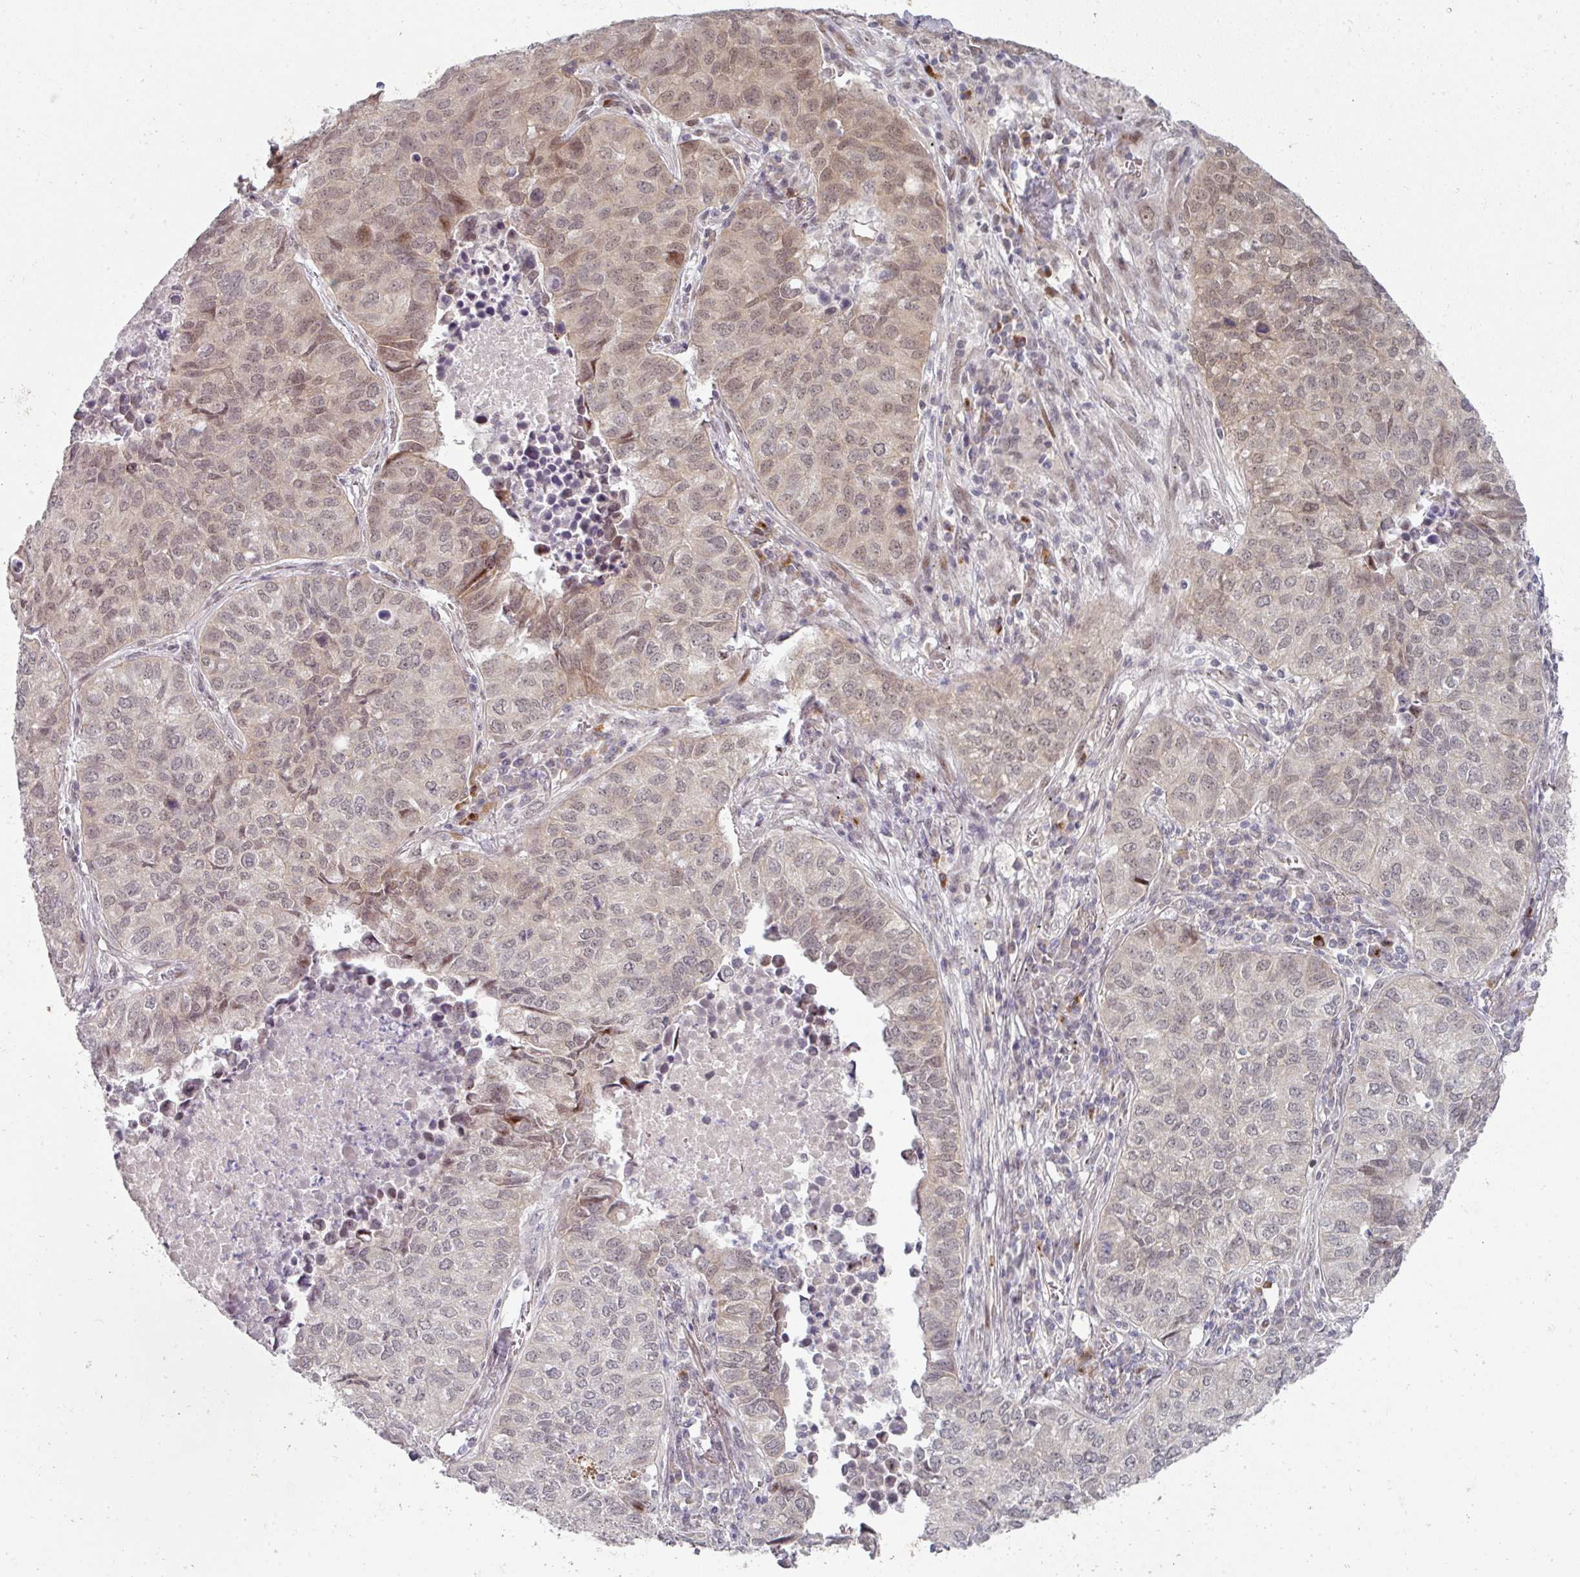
{"staining": {"intensity": "weak", "quantity": "<25%", "location": "cytoplasmic/membranous,nuclear"}, "tissue": "lung cancer", "cell_type": "Tumor cells", "image_type": "cancer", "snomed": [{"axis": "morphology", "description": "Adenocarcinoma, NOS"}, {"axis": "topography", "description": "Lung"}], "caption": "This is a image of immunohistochemistry staining of lung cancer (adenocarcinoma), which shows no expression in tumor cells.", "gene": "TMCC1", "patient": {"sex": "female", "age": 50}}